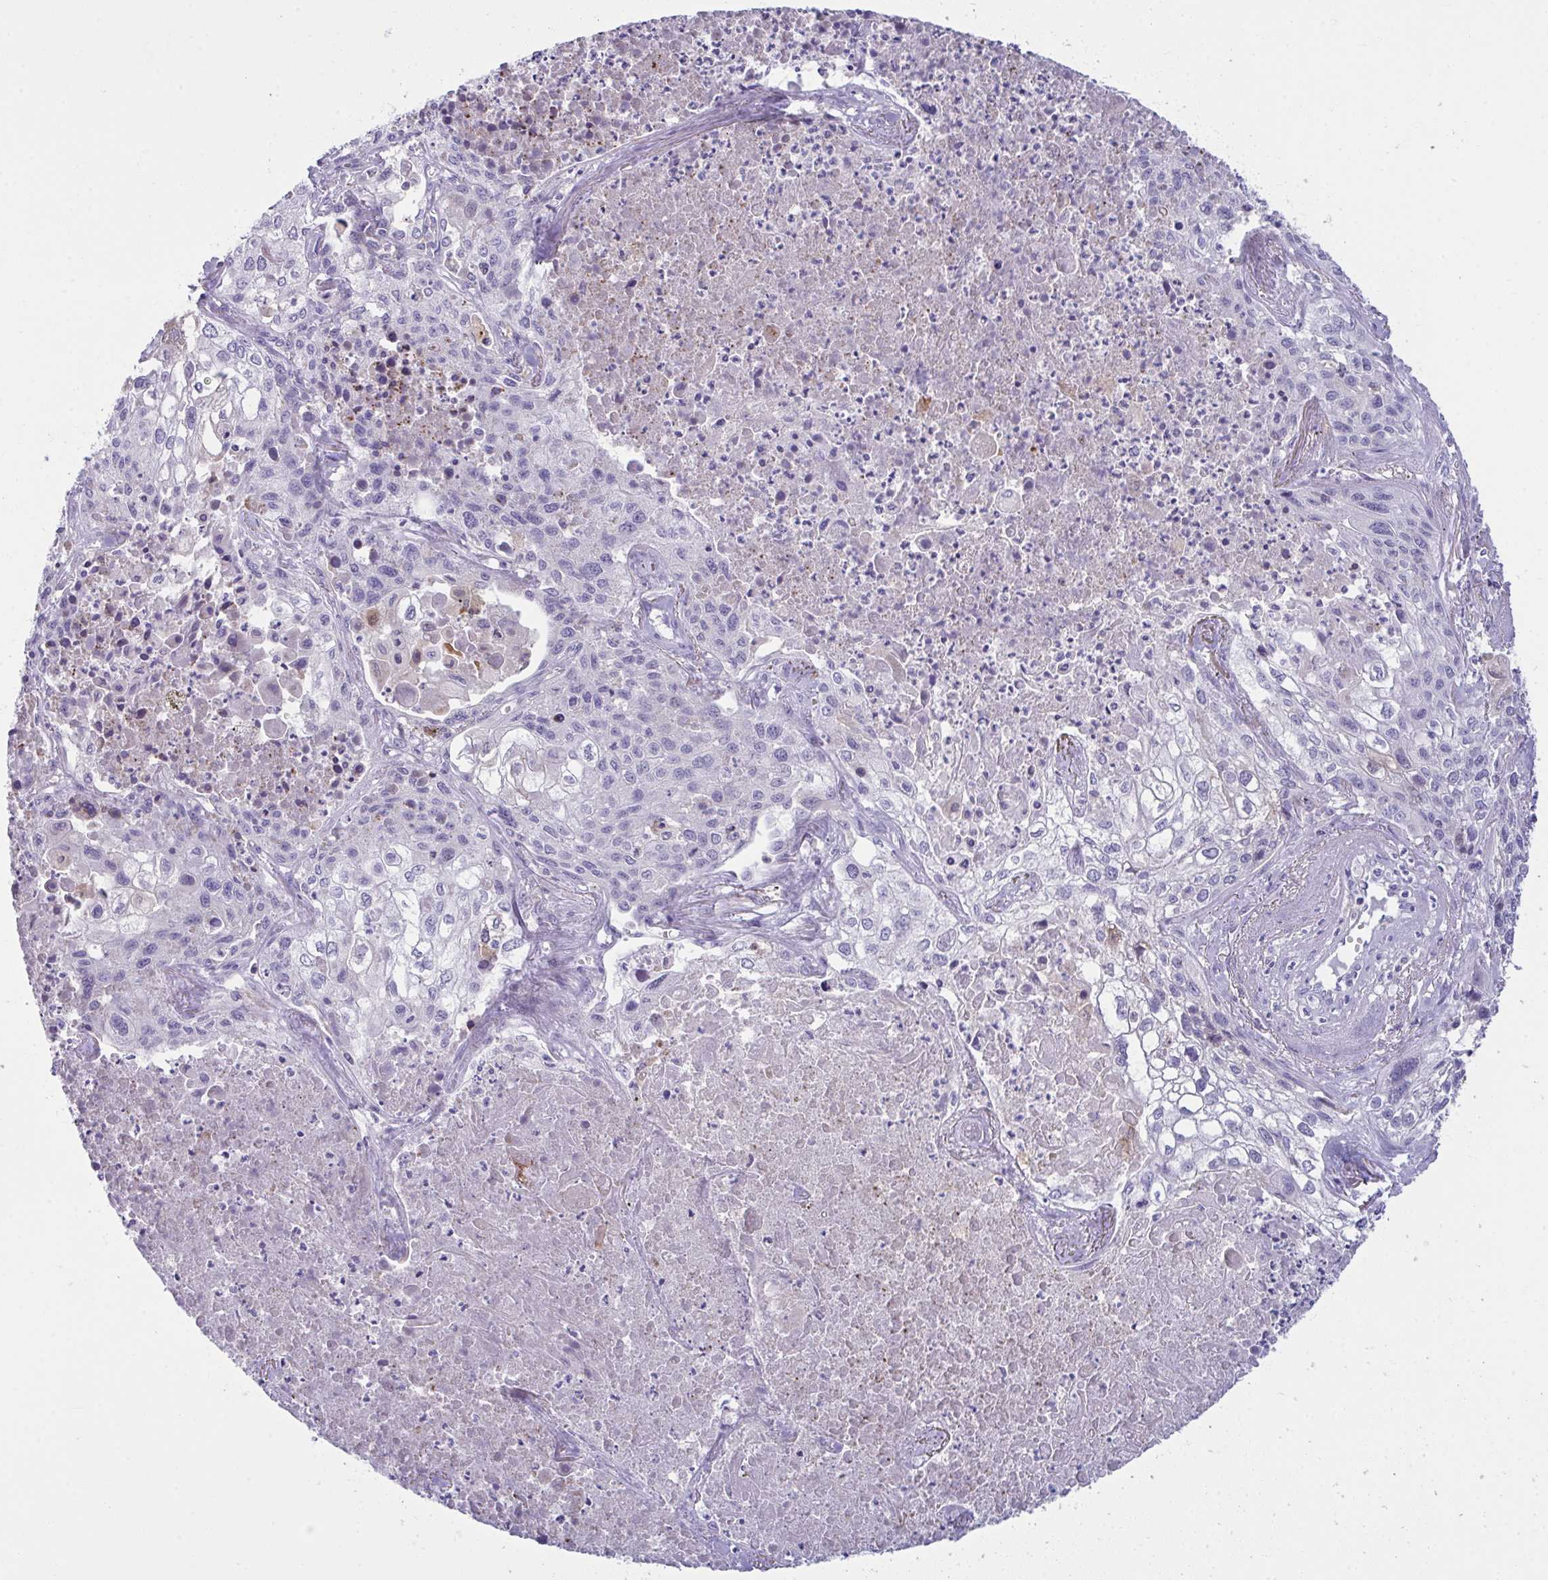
{"staining": {"intensity": "negative", "quantity": "none", "location": "none"}, "tissue": "lung cancer", "cell_type": "Tumor cells", "image_type": "cancer", "snomed": [{"axis": "morphology", "description": "Squamous cell carcinoma, NOS"}, {"axis": "topography", "description": "Lung"}], "caption": "High power microscopy image of an immunohistochemistry image of lung squamous cell carcinoma, revealing no significant staining in tumor cells.", "gene": "RGPD5", "patient": {"sex": "male", "age": 74}}